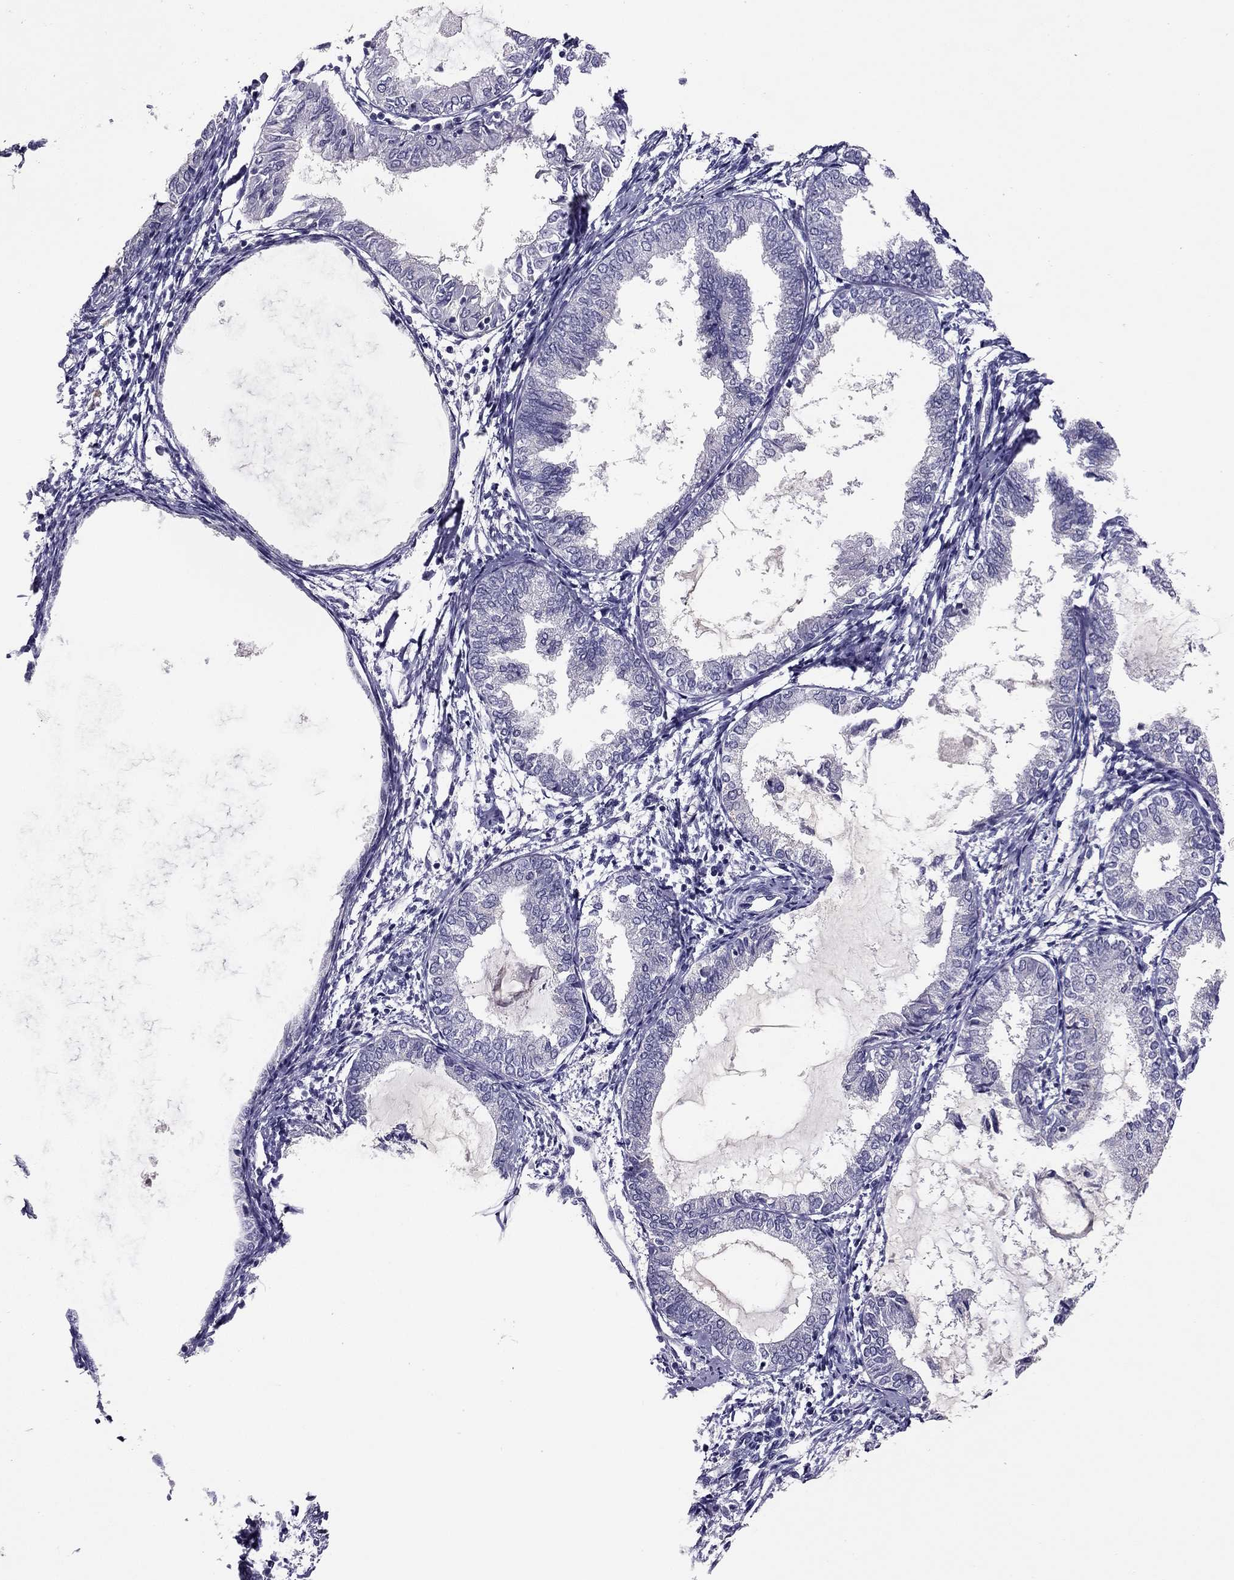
{"staining": {"intensity": "negative", "quantity": "none", "location": "none"}, "tissue": "endometrial cancer", "cell_type": "Tumor cells", "image_type": "cancer", "snomed": [{"axis": "morphology", "description": "Adenocarcinoma, NOS"}, {"axis": "topography", "description": "Endometrium"}], "caption": "This is a image of IHC staining of adenocarcinoma (endometrial), which shows no expression in tumor cells.", "gene": "RHO", "patient": {"sex": "female", "age": 68}}